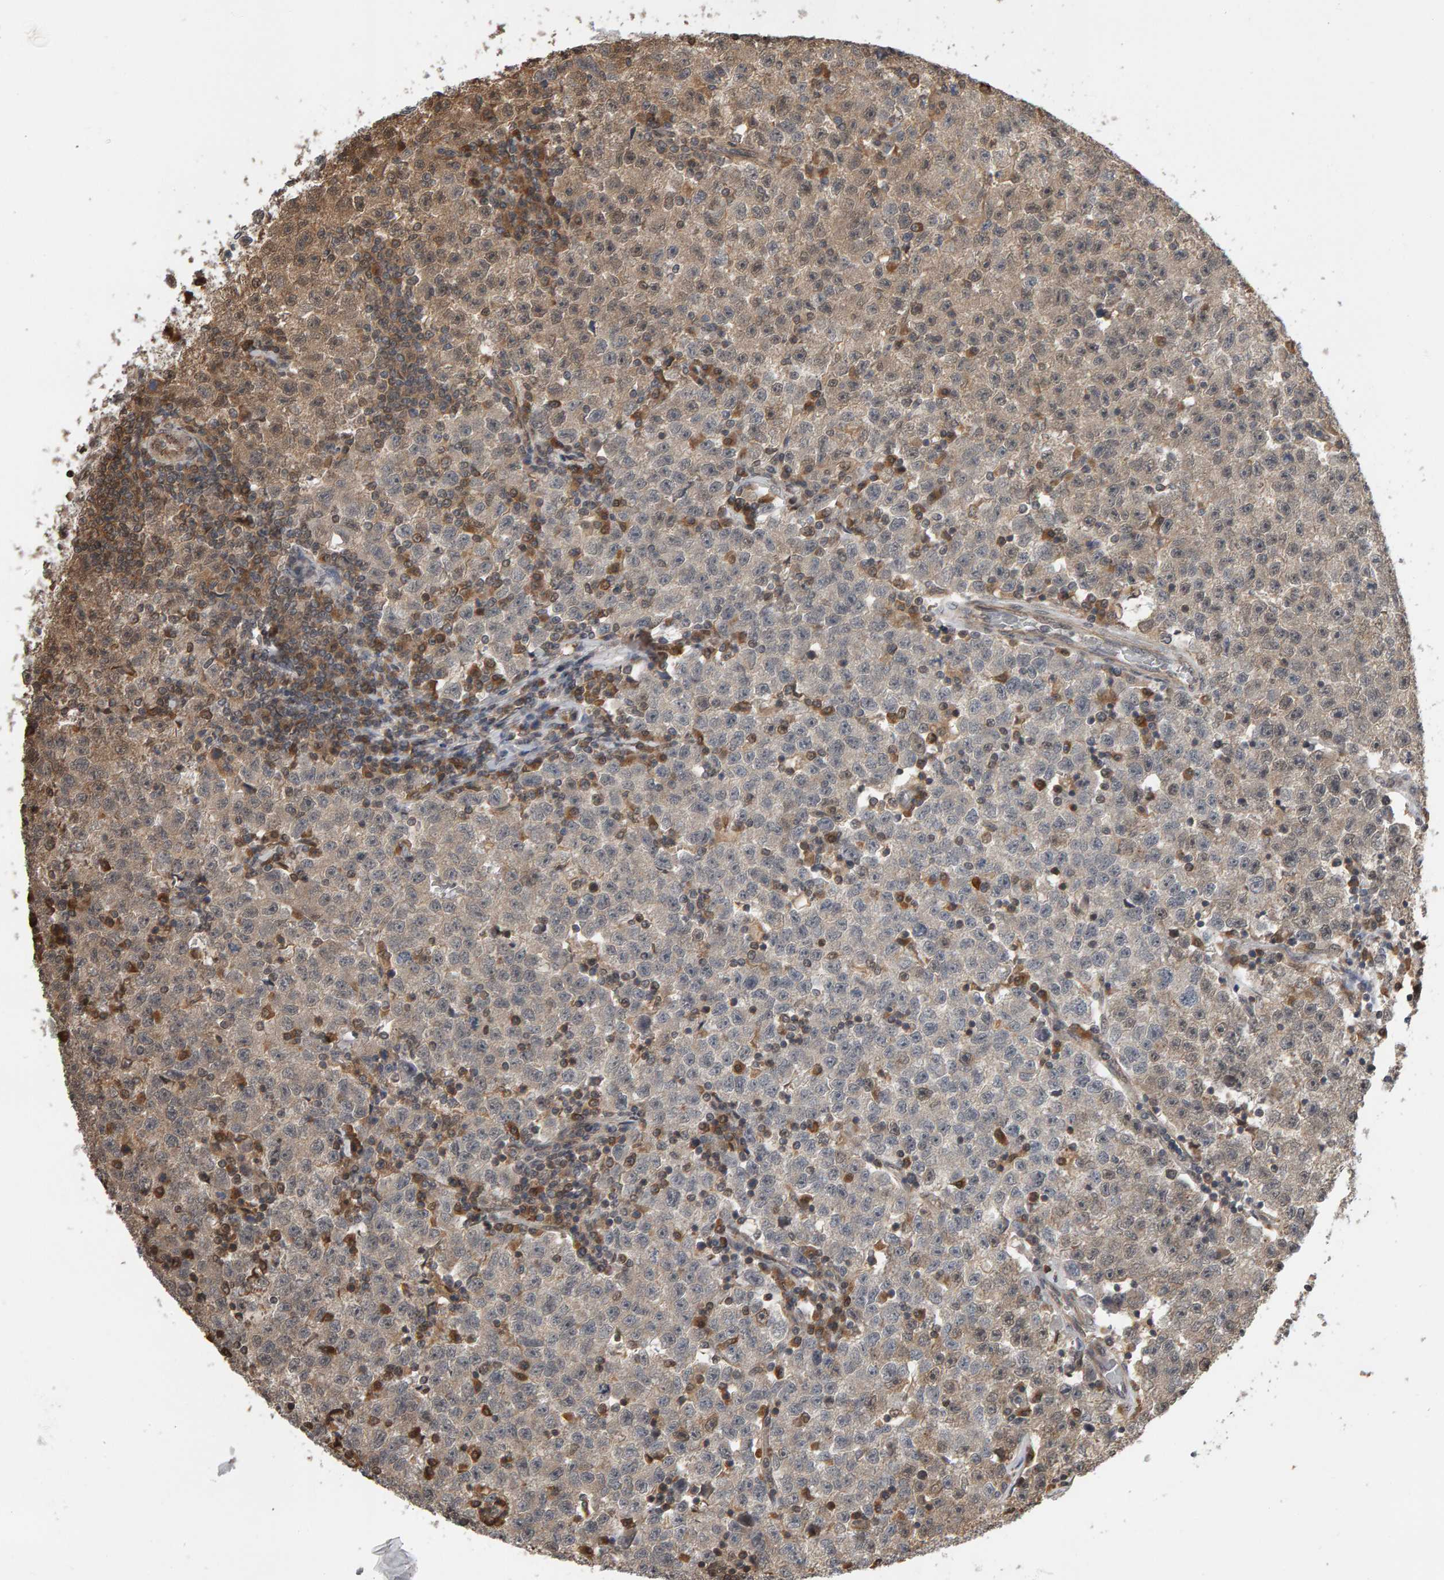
{"staining": {"intensity": "weak", "quantity": "25%-75%", "location": "cytoplasmic/membranous"}, "tissue": "testis cancer", "cell_type": "Tumor cells", "image_type": "cancer", "snomed": [{"axis": "morphology", "description": "Seminoma, NOS"}, {"axis": "topography", "description": "Testis"}], "caption": "Protein staining by immunohistochemistry exhibits weak cytoplasmic/membranous staining in approximately 25%-75% of tumor cells in testis cancer. (brown staining indicates protein expression, while blue staining denotes nuclei).", "gene": "COASY", "patient": {"sex": "male", "age": 22}}